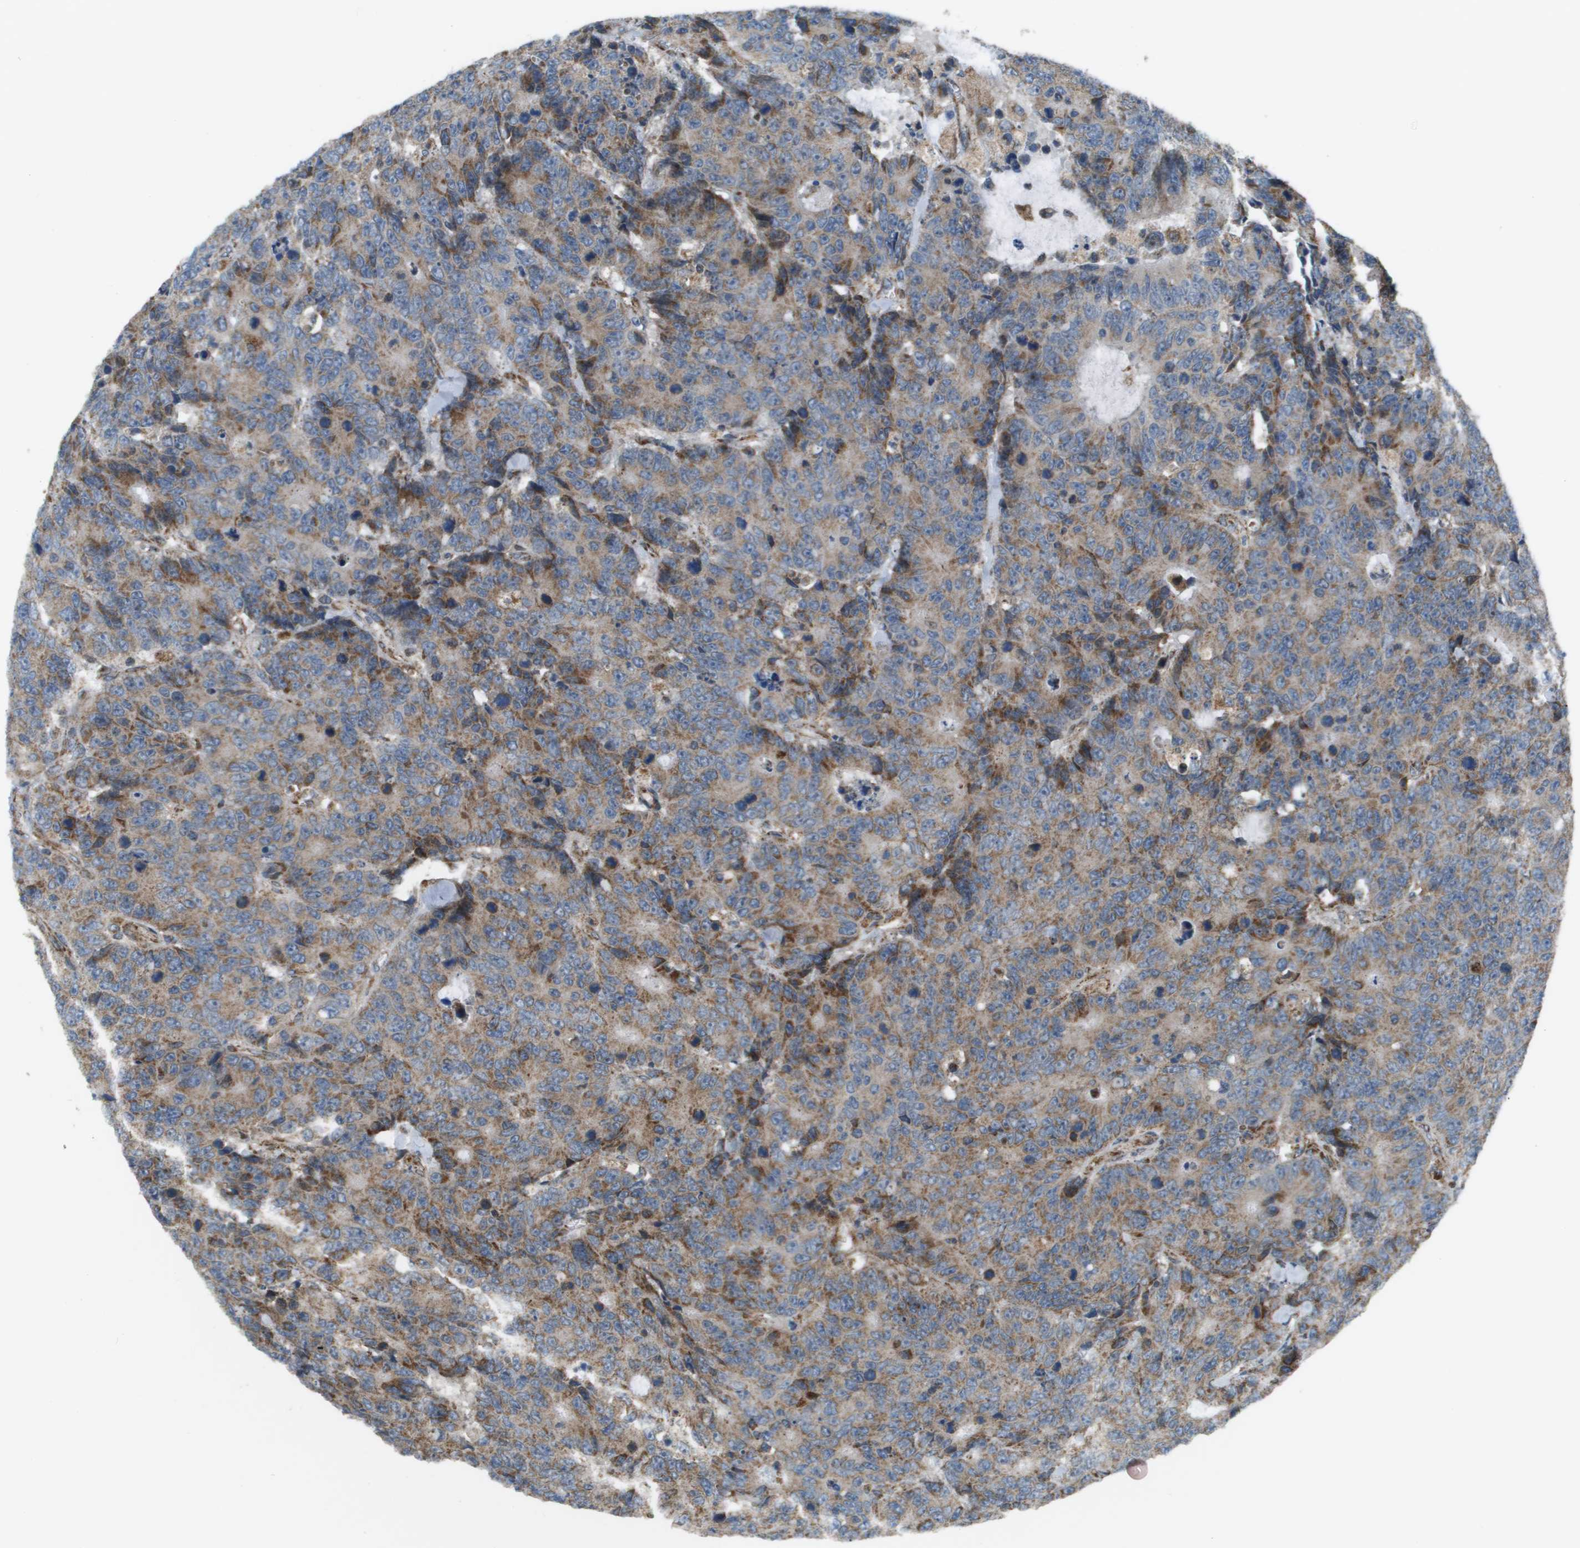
{"staining": {"intensity": "weak", "quantity": ">75%", "location": "cytoplasmic/membranous"}, "tissue": "colorectal cancer", "cell_type": "Tumor cells", "image_type": "cancer", "snomed": [{"axis": "morphology", "description": "Adenocarcinoma, NOS"}, {"axis": "topography", "description": "Colon"}], "caption": "A histopathology image of colorectal adenocarcinoma stained for a protein exhibits weak cytoplasmic/membranous brown staining in tumor cells.", "gene": "NRK", "patient": {"sex": "female", "age": 86}}